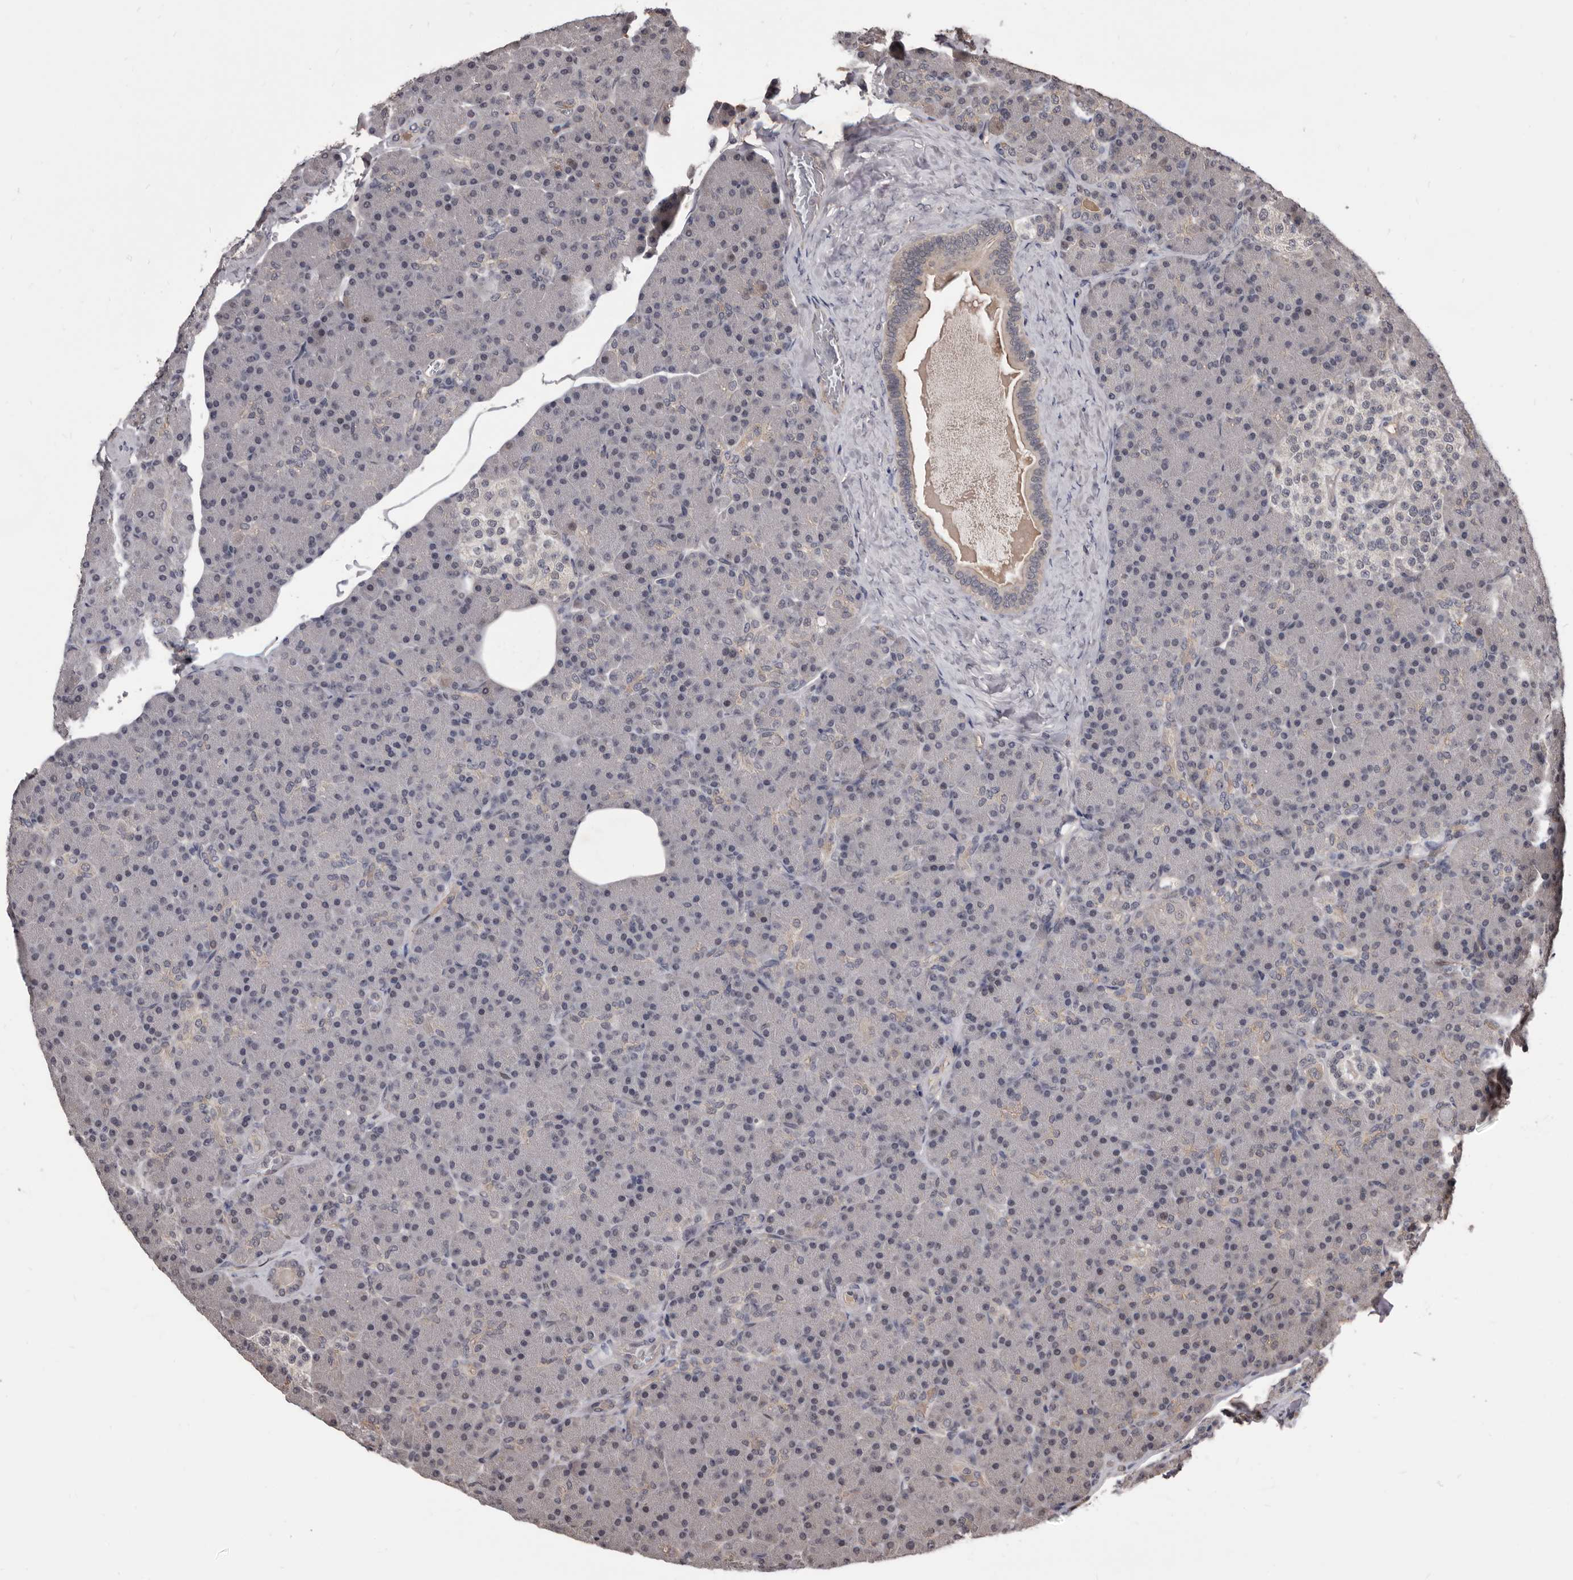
{"staining": {"intensity": "negative", "quantity": "none", "location": "none"}, "tissue": "pancreas", "cell_type": "Exocrine glandular cells", "image_type": "normal", "snomed": [{"axis": "morphology", "description": "Normal tissue, NOS"}, {"axis": "topography", "description": "Pancreas"}], "caption": "Immunohistochemical staining of benign human pancreas demonstrates no significant positivity in exocrine glandular cells.", "gene": "AHR", "patient": {"sex": "female", "age": 43}}